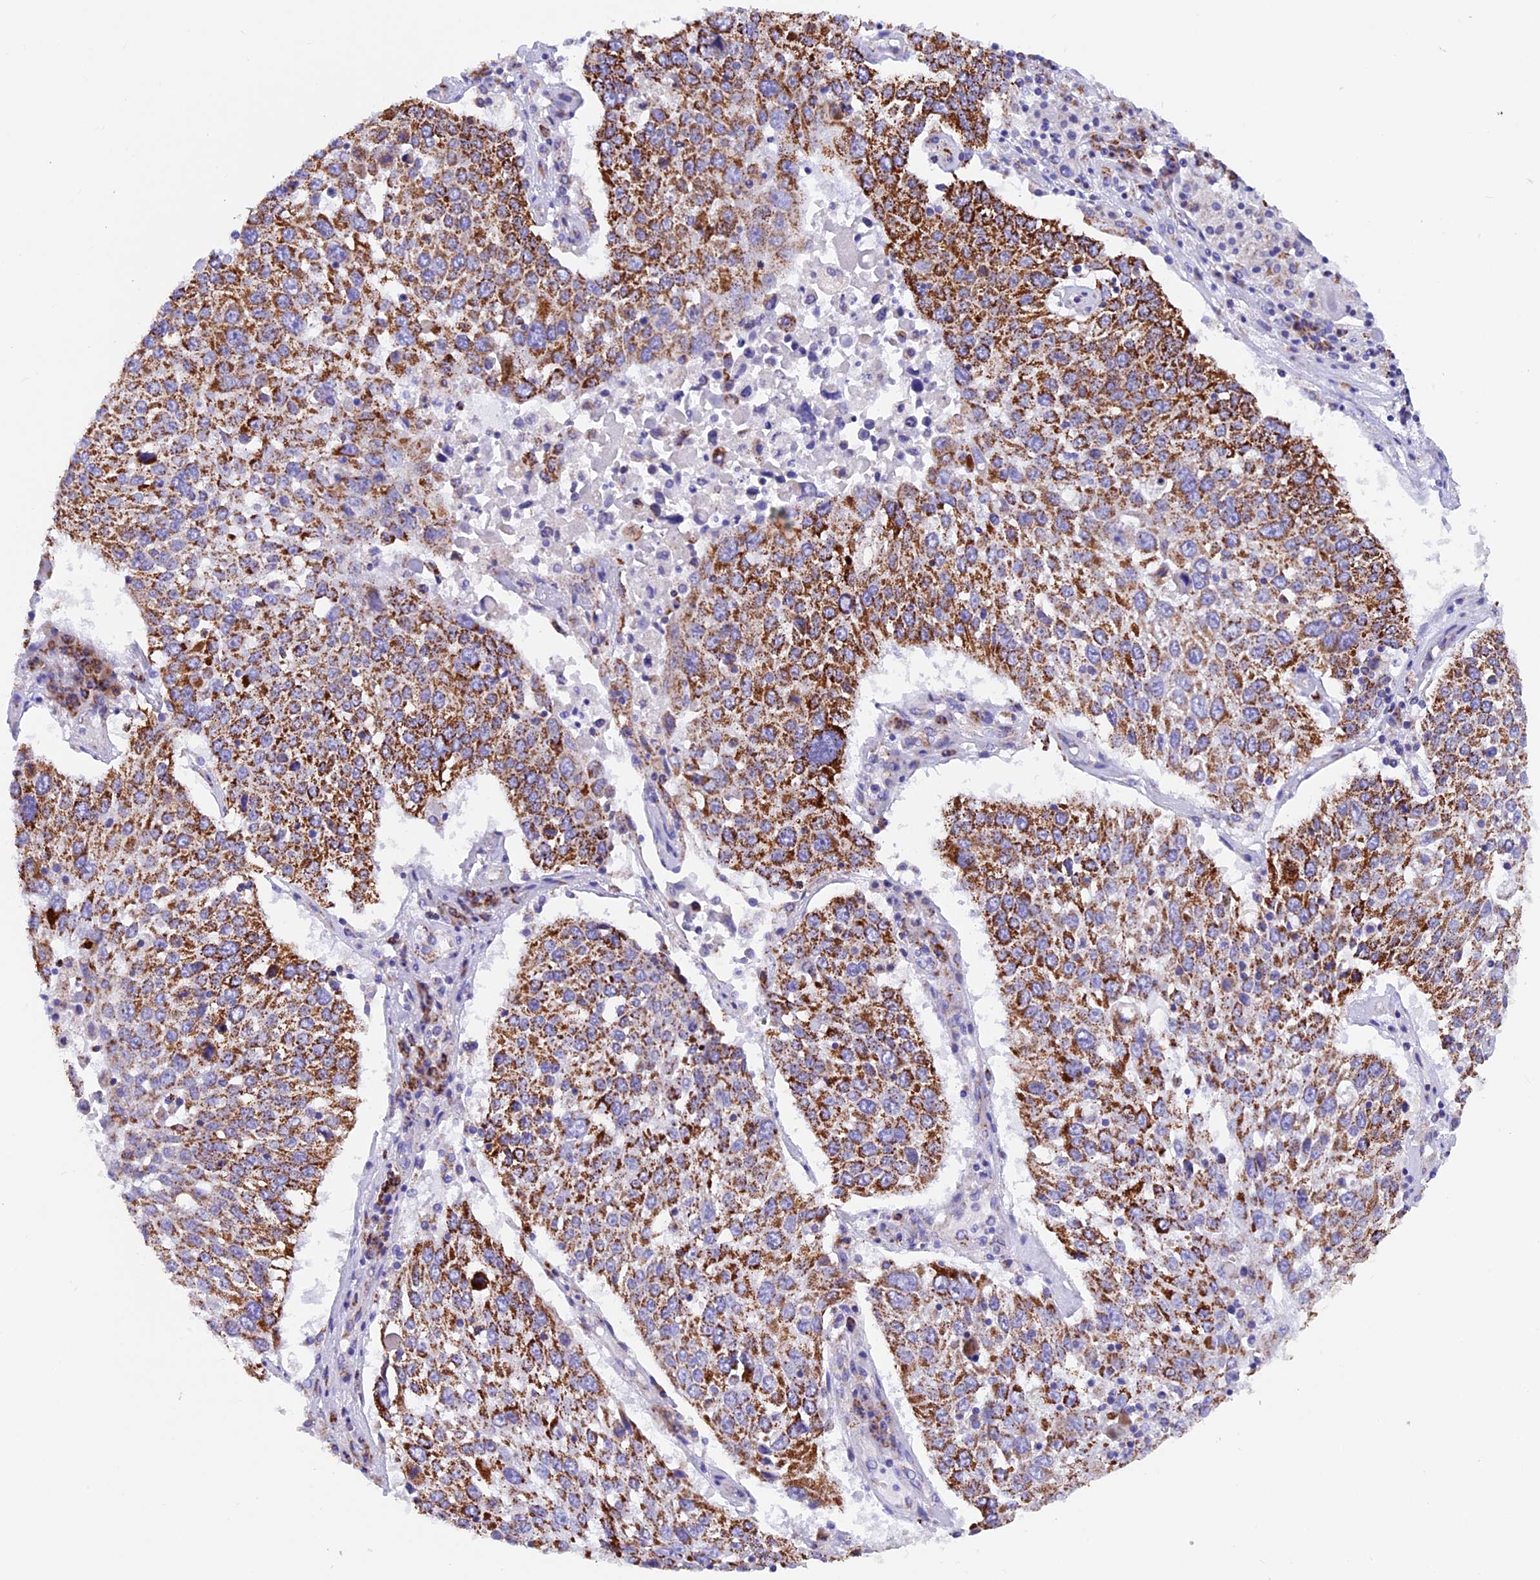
{"staining": {"intensity": "strong", "quantity": ">75%", "location": "cytoplasmic/membranous"}, "tissue": "lung cancer", "cell_type": "Tumor cells", "image_type": "cancer", "snomed": [{"axis": "morphology", "description": "Squamous cell carcinoma, NOS"}, {"axis": "topography", "description": "Lung"}], "caption": "The immunohistochemical stain highlights strong cytoplasmic/membranous positivity in tumor cells of lung cancer tissue.", "gene": "SLC8B1", "patient": {"sex": "male", "age": 65}}